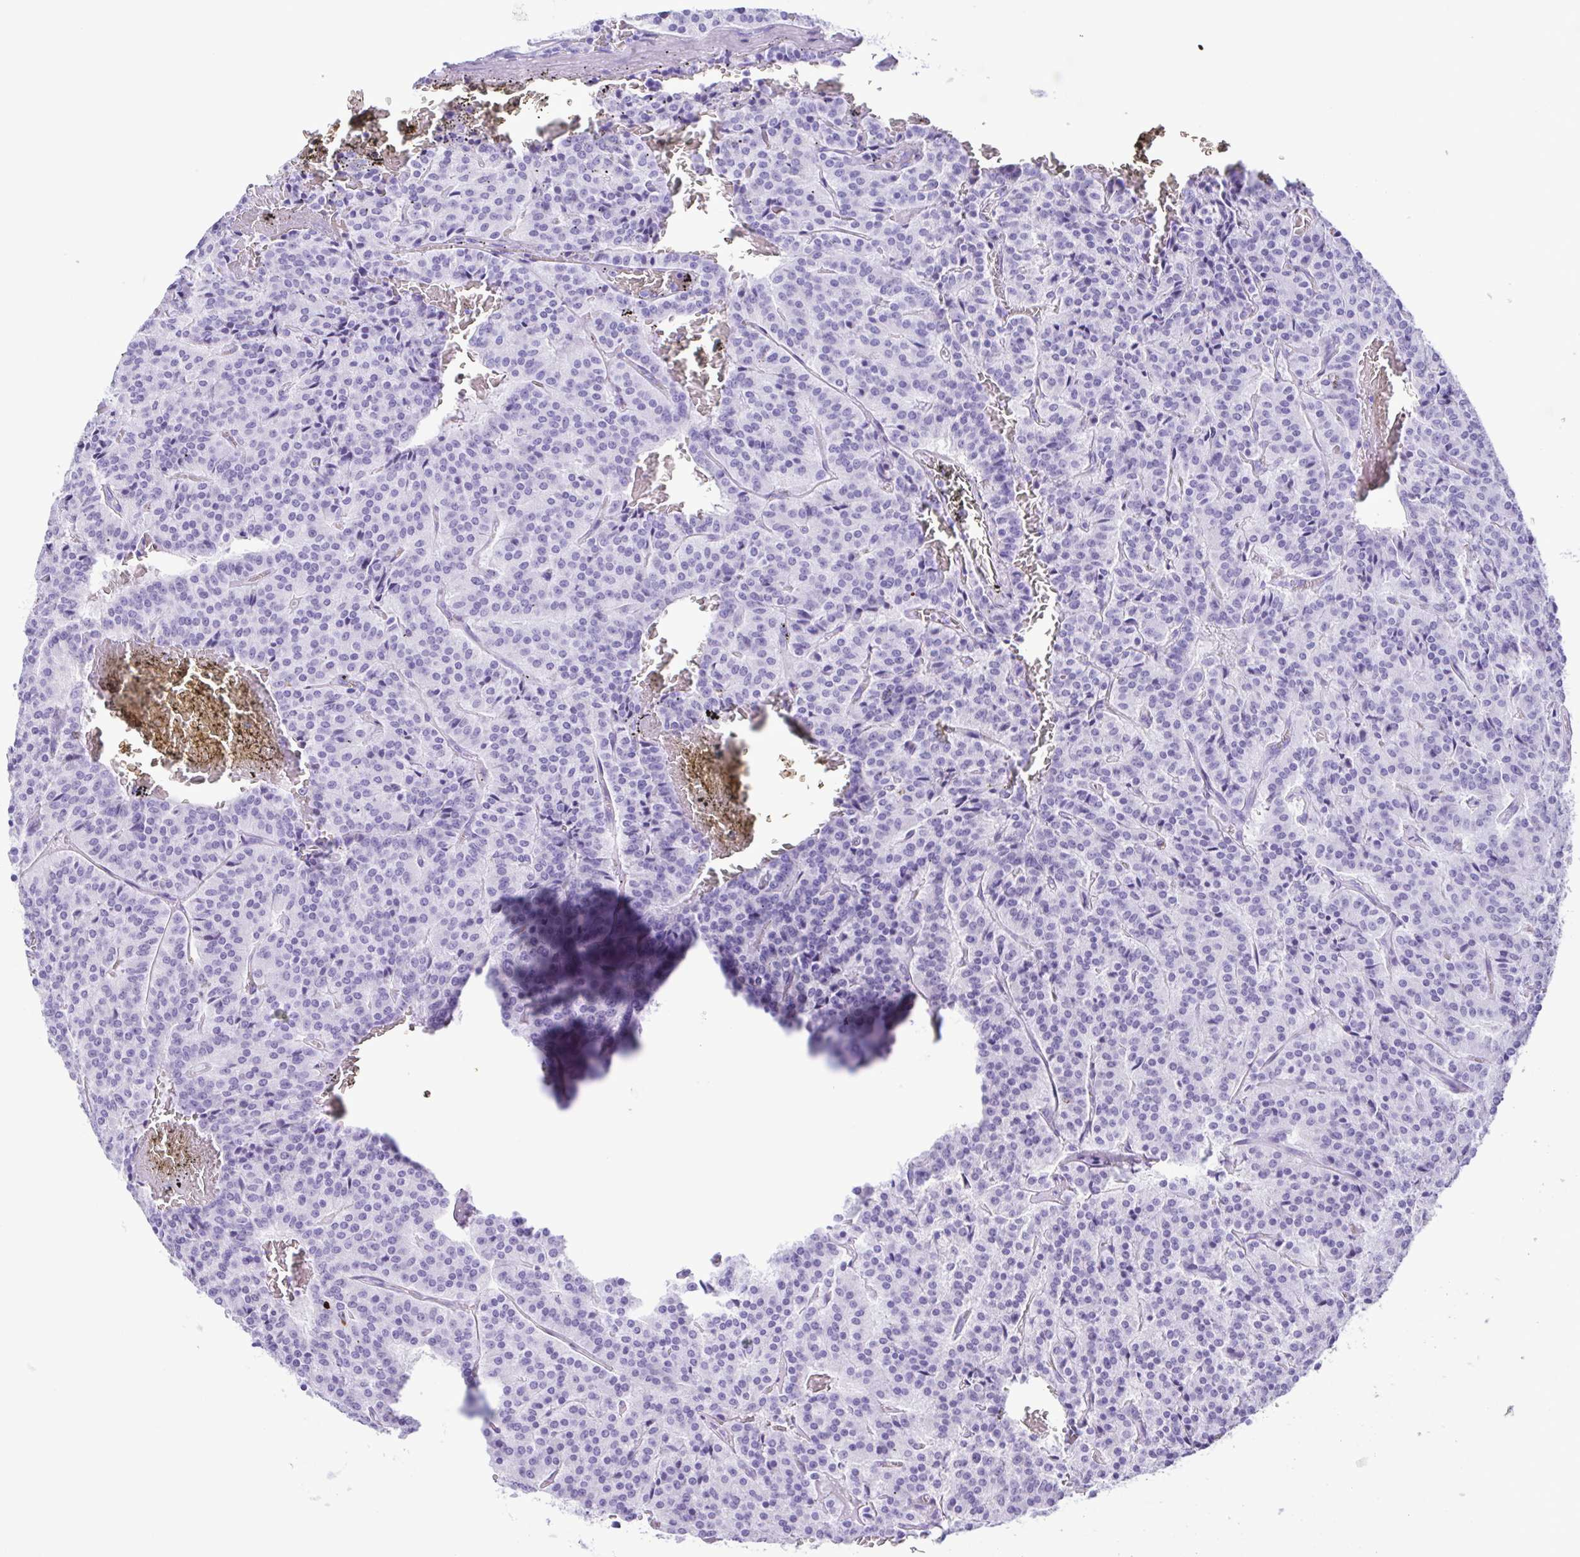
{"staining": {"intensity": "negative", "quantity": "none", "location": "none"}, "tissue": "carcinoid", "cell_type": "Tumor cells", "image_type": "cancer", "snomed": [{"axis": "morphology", "description": "Carcinoid, malignant, NOS"}, {"axis": "topography", "description": "Lung"}], "caption": "DAB (3,3'-diaminobenzidine) immunohistochemical staining of carcinoid shows no significant staining in tumor cells.", "gene": "OVGP1", "patient": {"sex": "male", "age": 70}}